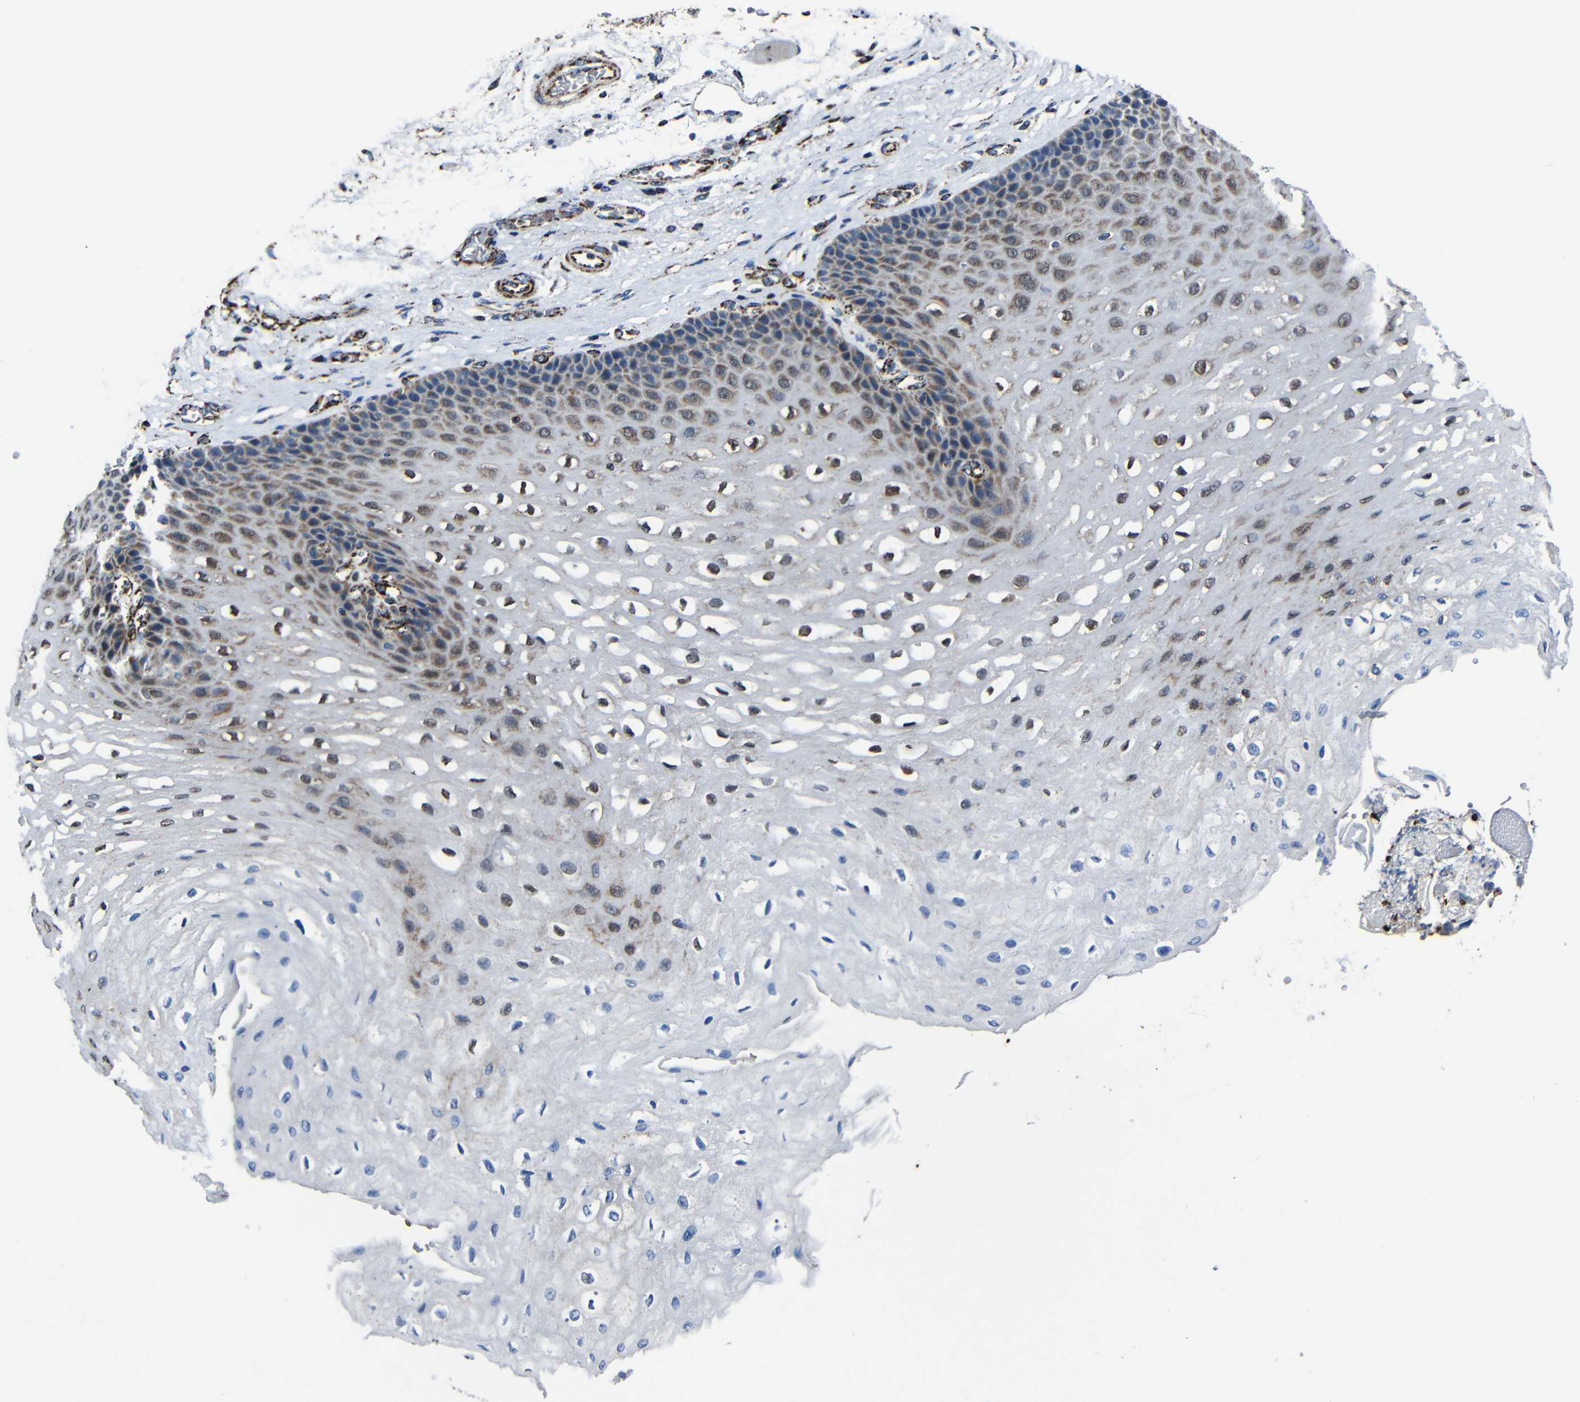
{"staining": {"intensity": "moderate", "quantity": "<25%", "location": "cytoplasmic/membranous,nuclear"}, "tissue": "esophagus", "cell_type": "Squamous epithelial cells", "image_type": "normal", "snomed": [{"axis": "morphology", "description": "Normal tissue, NOS"}, {"axis": "topography", "description": "Esophagus"}], "caption": "High-magnification brightfield microscopy of benign esophagus stained with DAB (brown) and counterstained with hematoxylin (blue). squamous epithelial cells exhibit moderate cytoplasmic/membranous,nuclear positivity is identified in approximately<25% of cells.", "gene": "CA5B", "patient": {"sex": "female", "age": 72}}